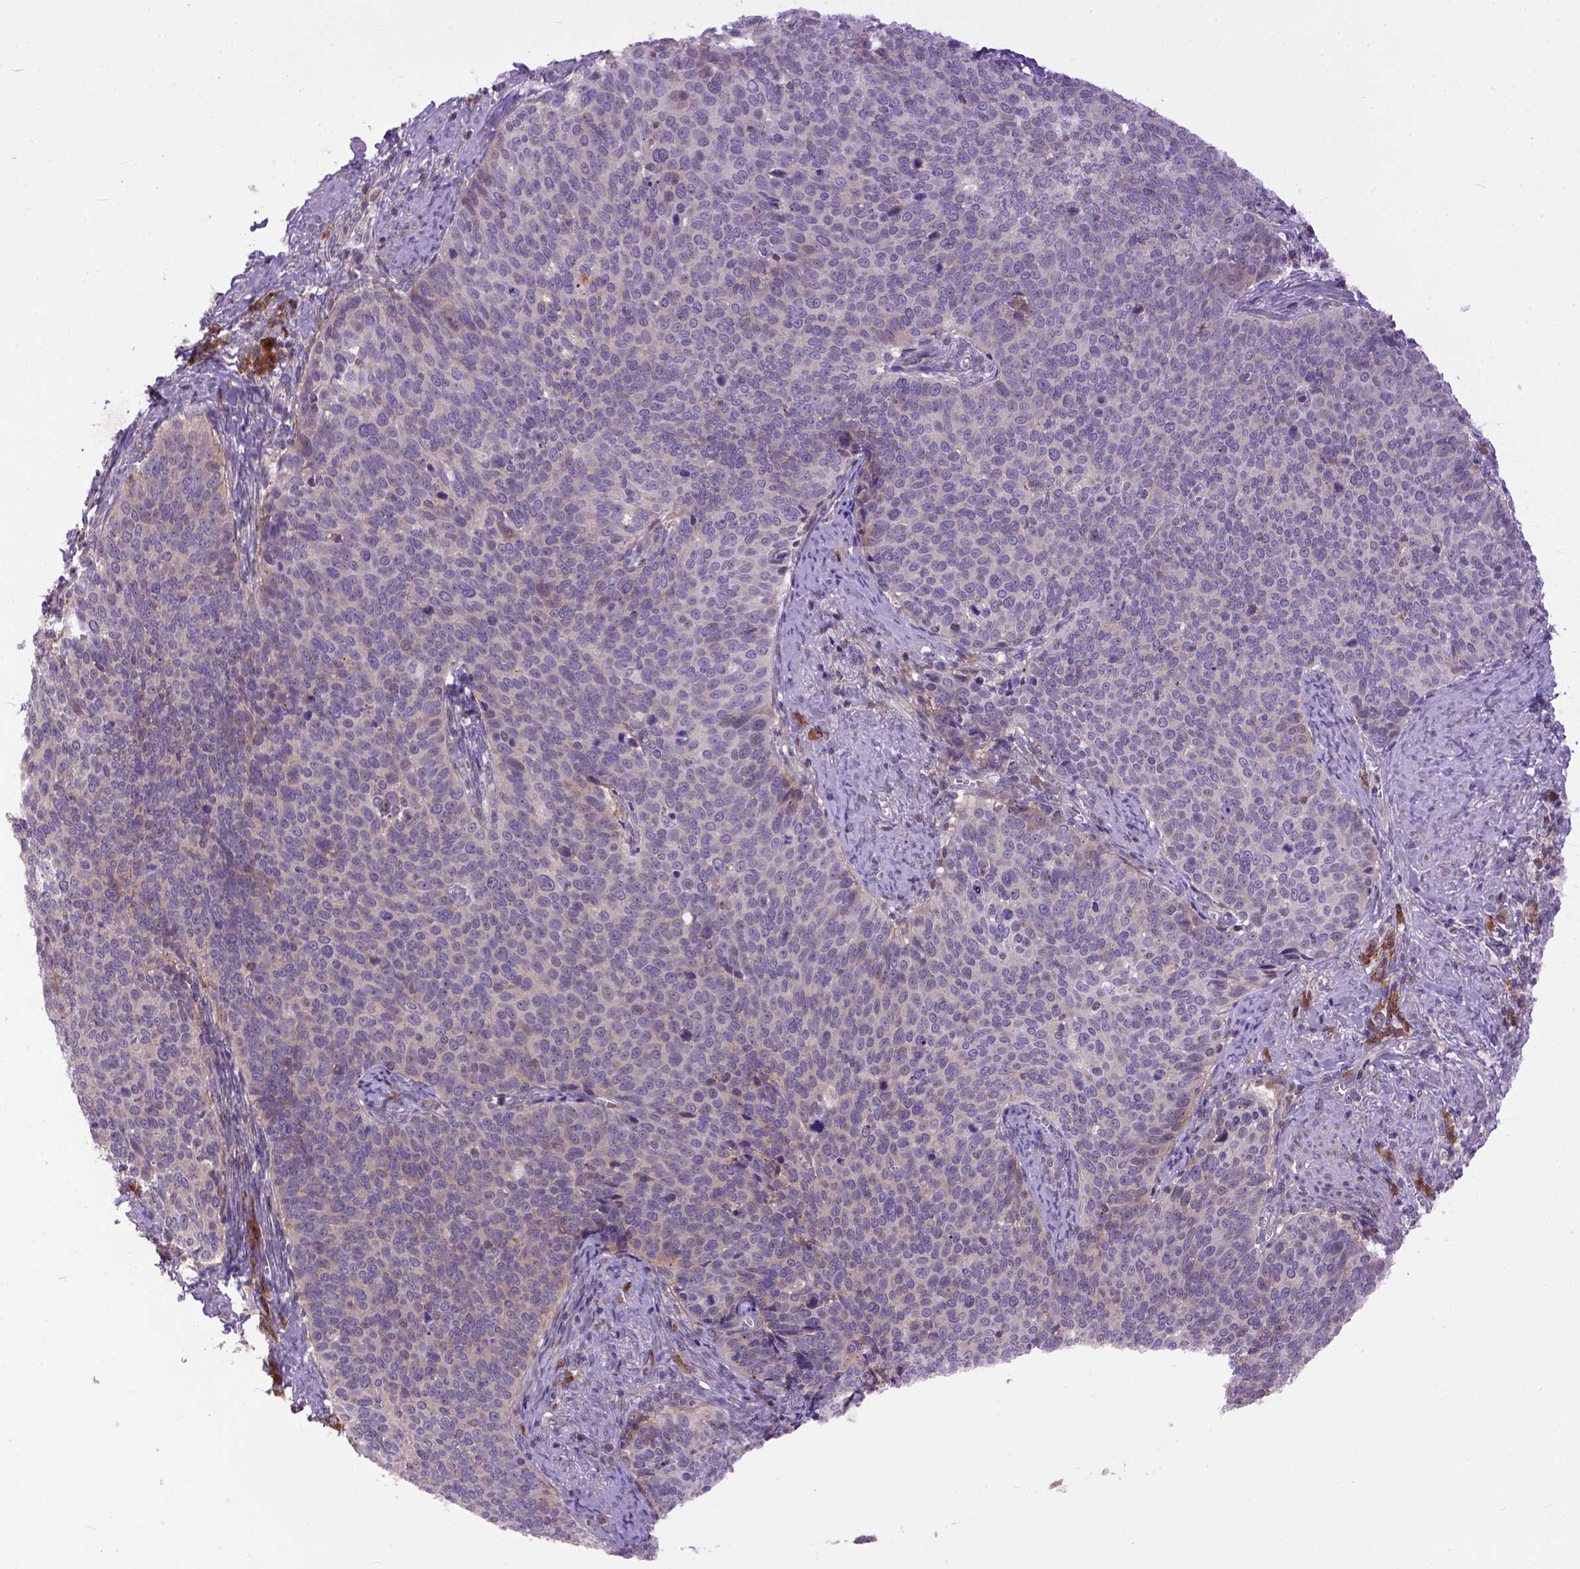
{"staining": {"intensity": "moderate", "quantity": "25%-75%", "location": "cytoplasmic/membranous"}, "tissue": "cervical cancer", "cell_type": "Tumor cells", "image_type": "cancer", "snomed": [{"axis": "morphology", "description": "Normal tissue, NOS"}, {"axis": "morphology", "description": "Squamous cell carcinoma, NOS"}, {"axis": "topography", "description": "Cervix"}], "caption": "High-magnification brightfield microscopy of cervical squamous cell carcinoma stained with DAB (brown) and counterstained with hematoxylin (blue). tumor cells exhibit moderate cytoplasmic/membranous staining is appreciated in approximately25%-75% of cells. The protein of interest is stained brown, and the nuclei are stained in blue (DAB IHC with brightfield microscopy, high magnification).", "gene": "CPNE1", "patient": {"sex": "female", "age": 39}}